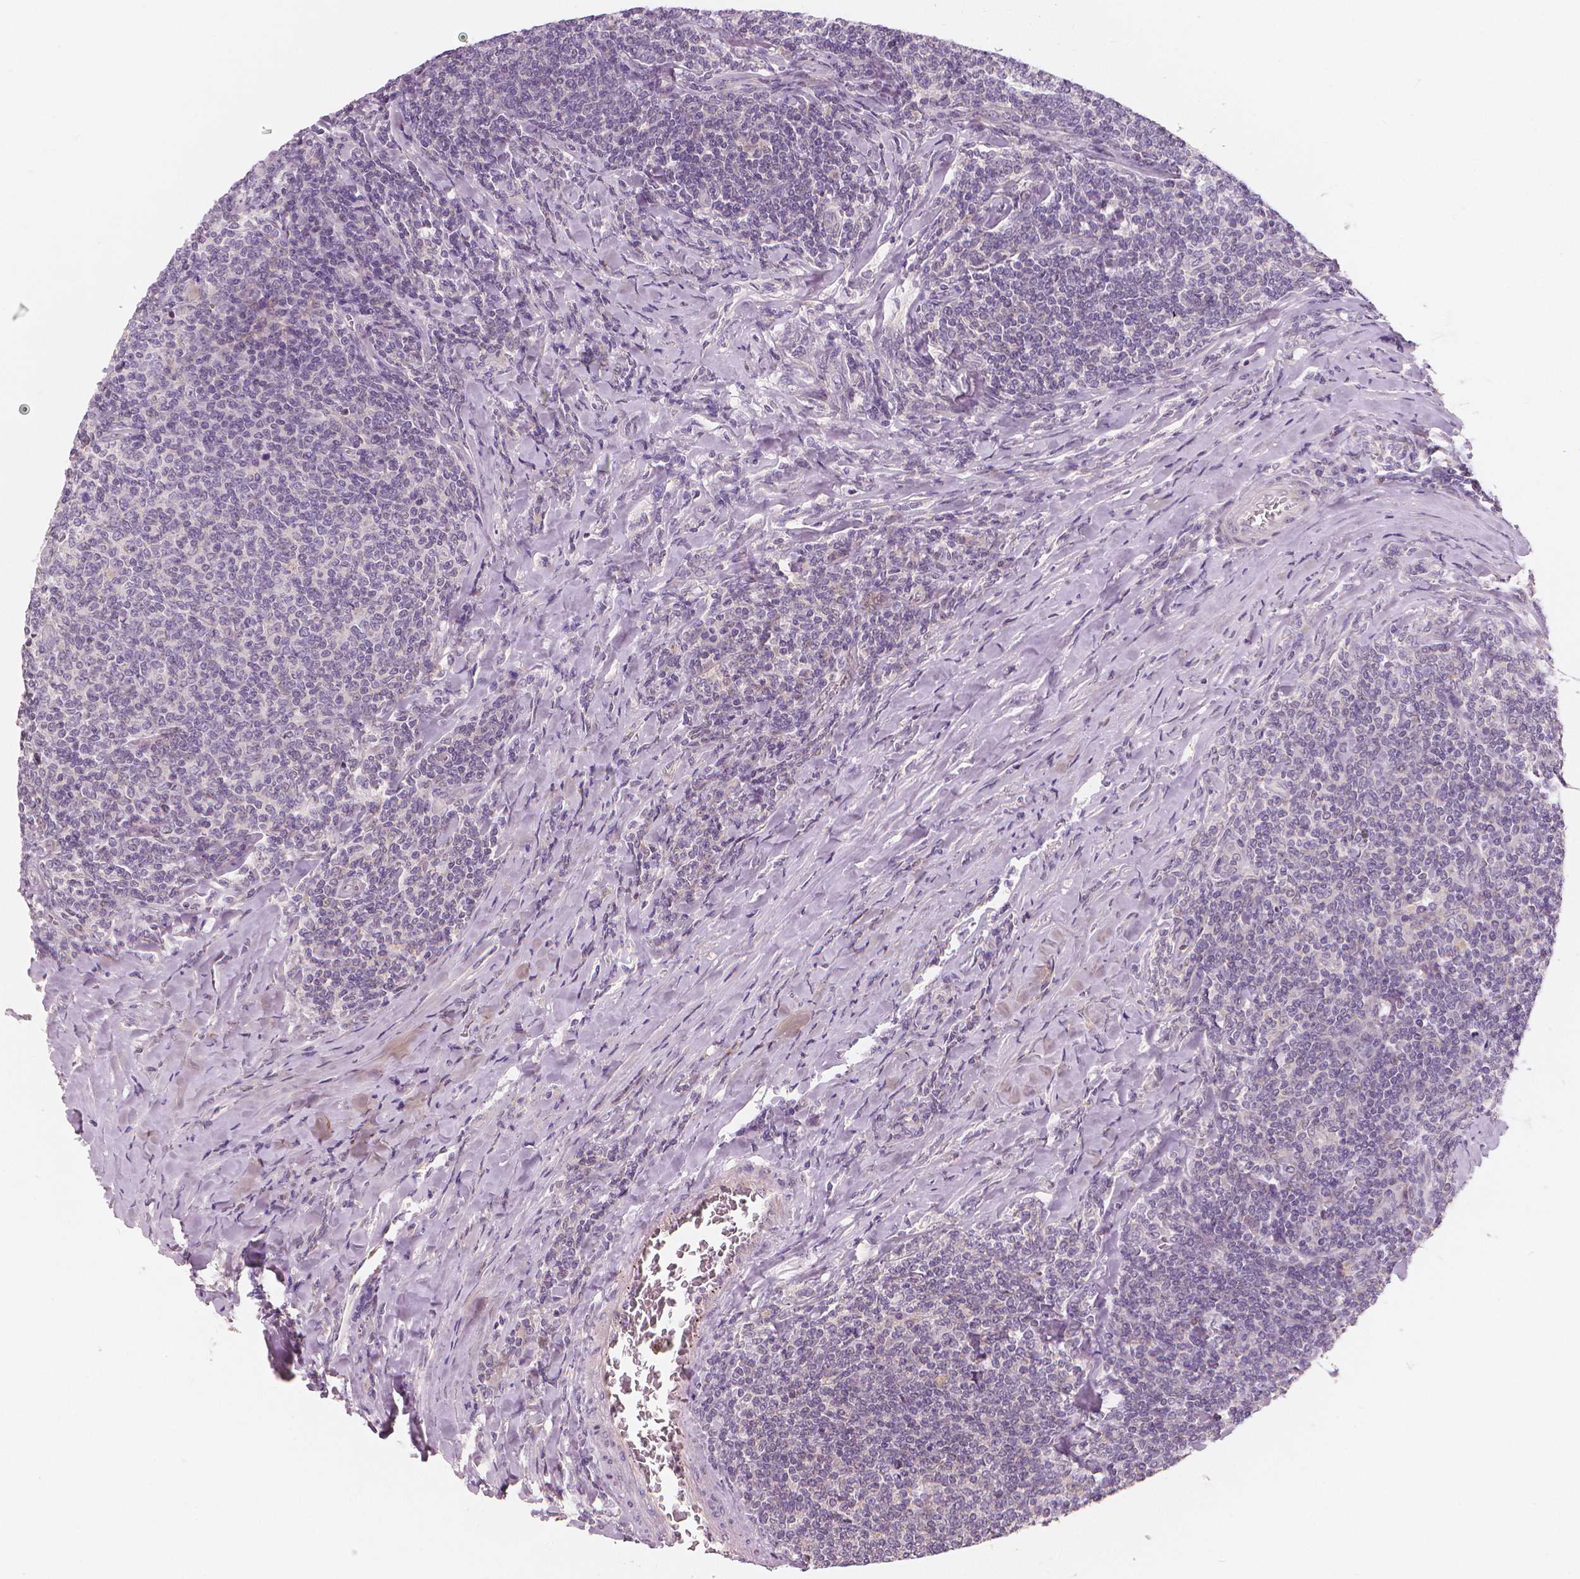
{"staining": {"intensity": "negative", "quantity": "none", "location": "none"}, "tissue": "lymphoma", "cell_type": "Tumor cells", "image_type": "cancer", "snomed": [{"axis": "morphology", "description": "Malignant lymphoma, non-Hodgkin's type, Low grade"}, {"axis": "topography", "description": "Lymph node"}], "caption": "DAB immunohistochemical staining of human lymphoma displays no significant expression in tumor cells. (DAB (3,3'-diaminobenzidine) IHC, high magnification).", "gene": "RNASE7", "patient": {"sex": "male", "age": 52}}